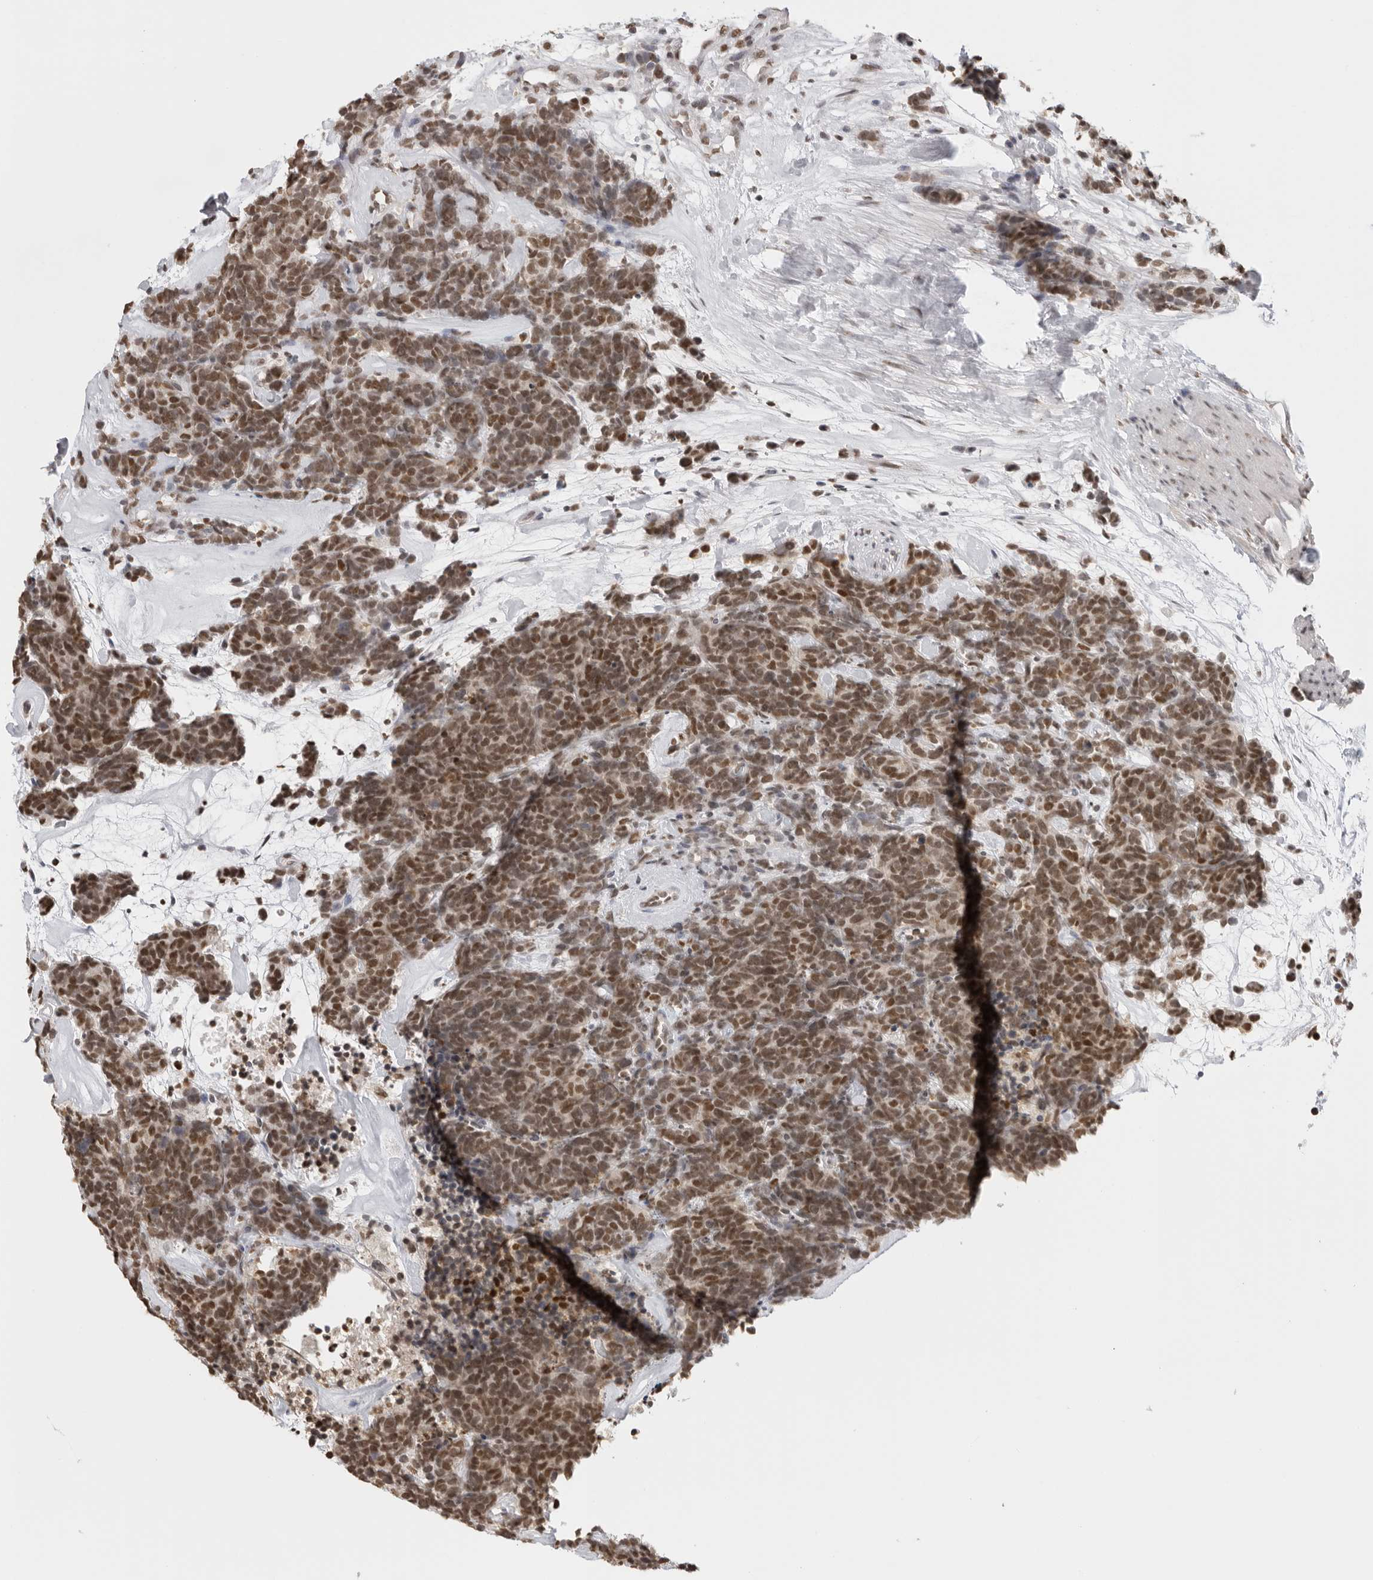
{"staining": {"intensity": "moderate", "quantity": ">75%", "location": "cytoplasmic/membranous,nuclear"}, "tissue": "carcinoid", "cell_type": "Tumor cells", "image_type": "cancer", "snomed": [{"axis": "morphology", "description": "Carcinoma, NOS"}, {"axis": "morphology", "description": "Carcinoid, malignant, NOS"}, {"axis": "topography", "description": "Urinary bladder"}], "caption": "Malignant carcinoid was stained to show a protein in brown. There is medium levels of moderate cytoplasmic/membranous and nuclear expression in about >75% of tumor cells.", "gene": "RPA2", "patient": {"sex": "male", "age": 57}}